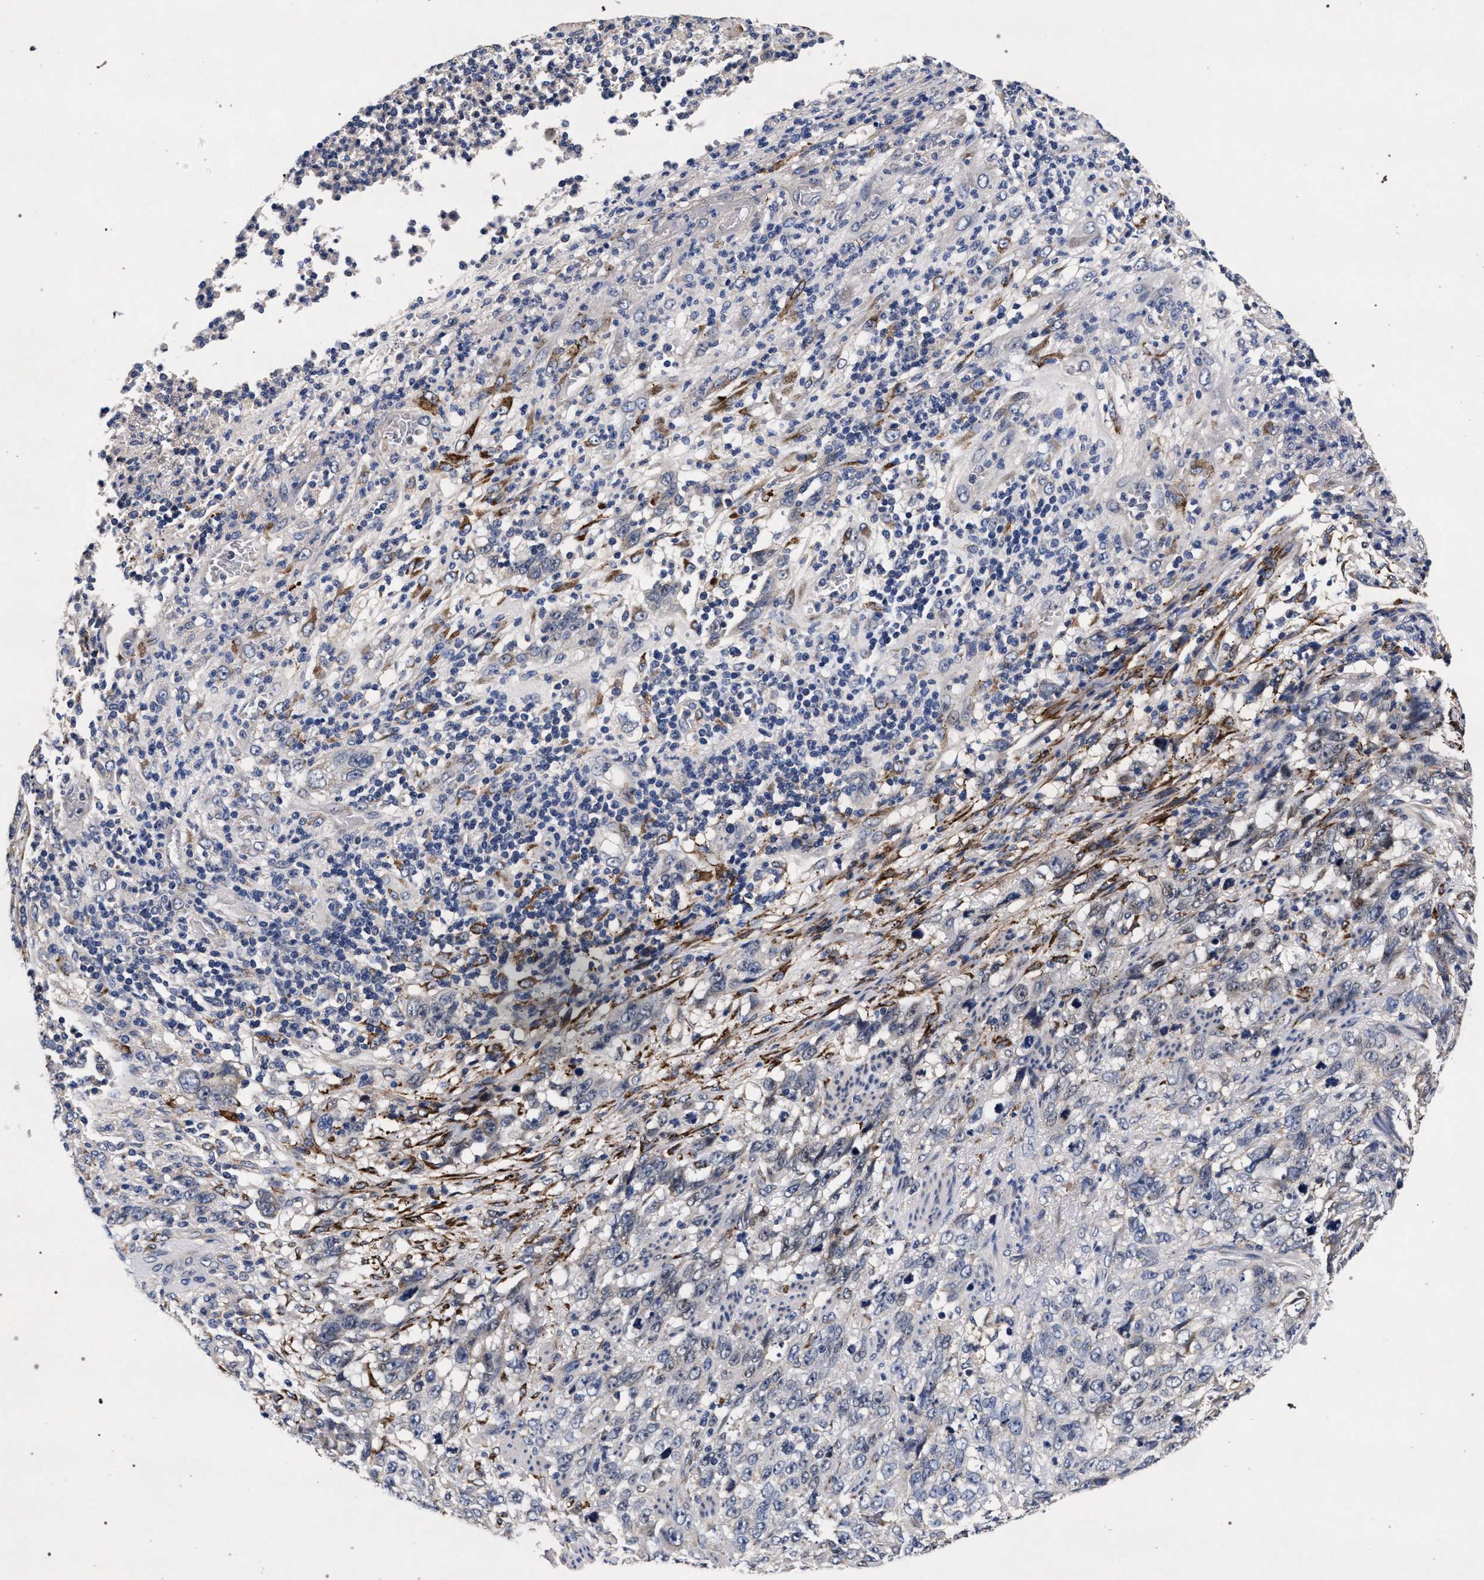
{"staining": {"intensity": "negative", "quantity": "none", "location": "none"}, "tissue": "stomach cancer", "cell_type": "Tumor cells", "image_type": "cancer", "snomed": [{"axis": "morphology", "description": "Adenocarcinoma, NOS"}, {"axis": "topography", "description": "Stomach"}], "caption": "This is an IHC histopathology image of human stomach cancer (adenocarcinoma). There is no expression in tumor cells.", "gene": "NEK7", "patient": {"sex": "male", "age": 48}}